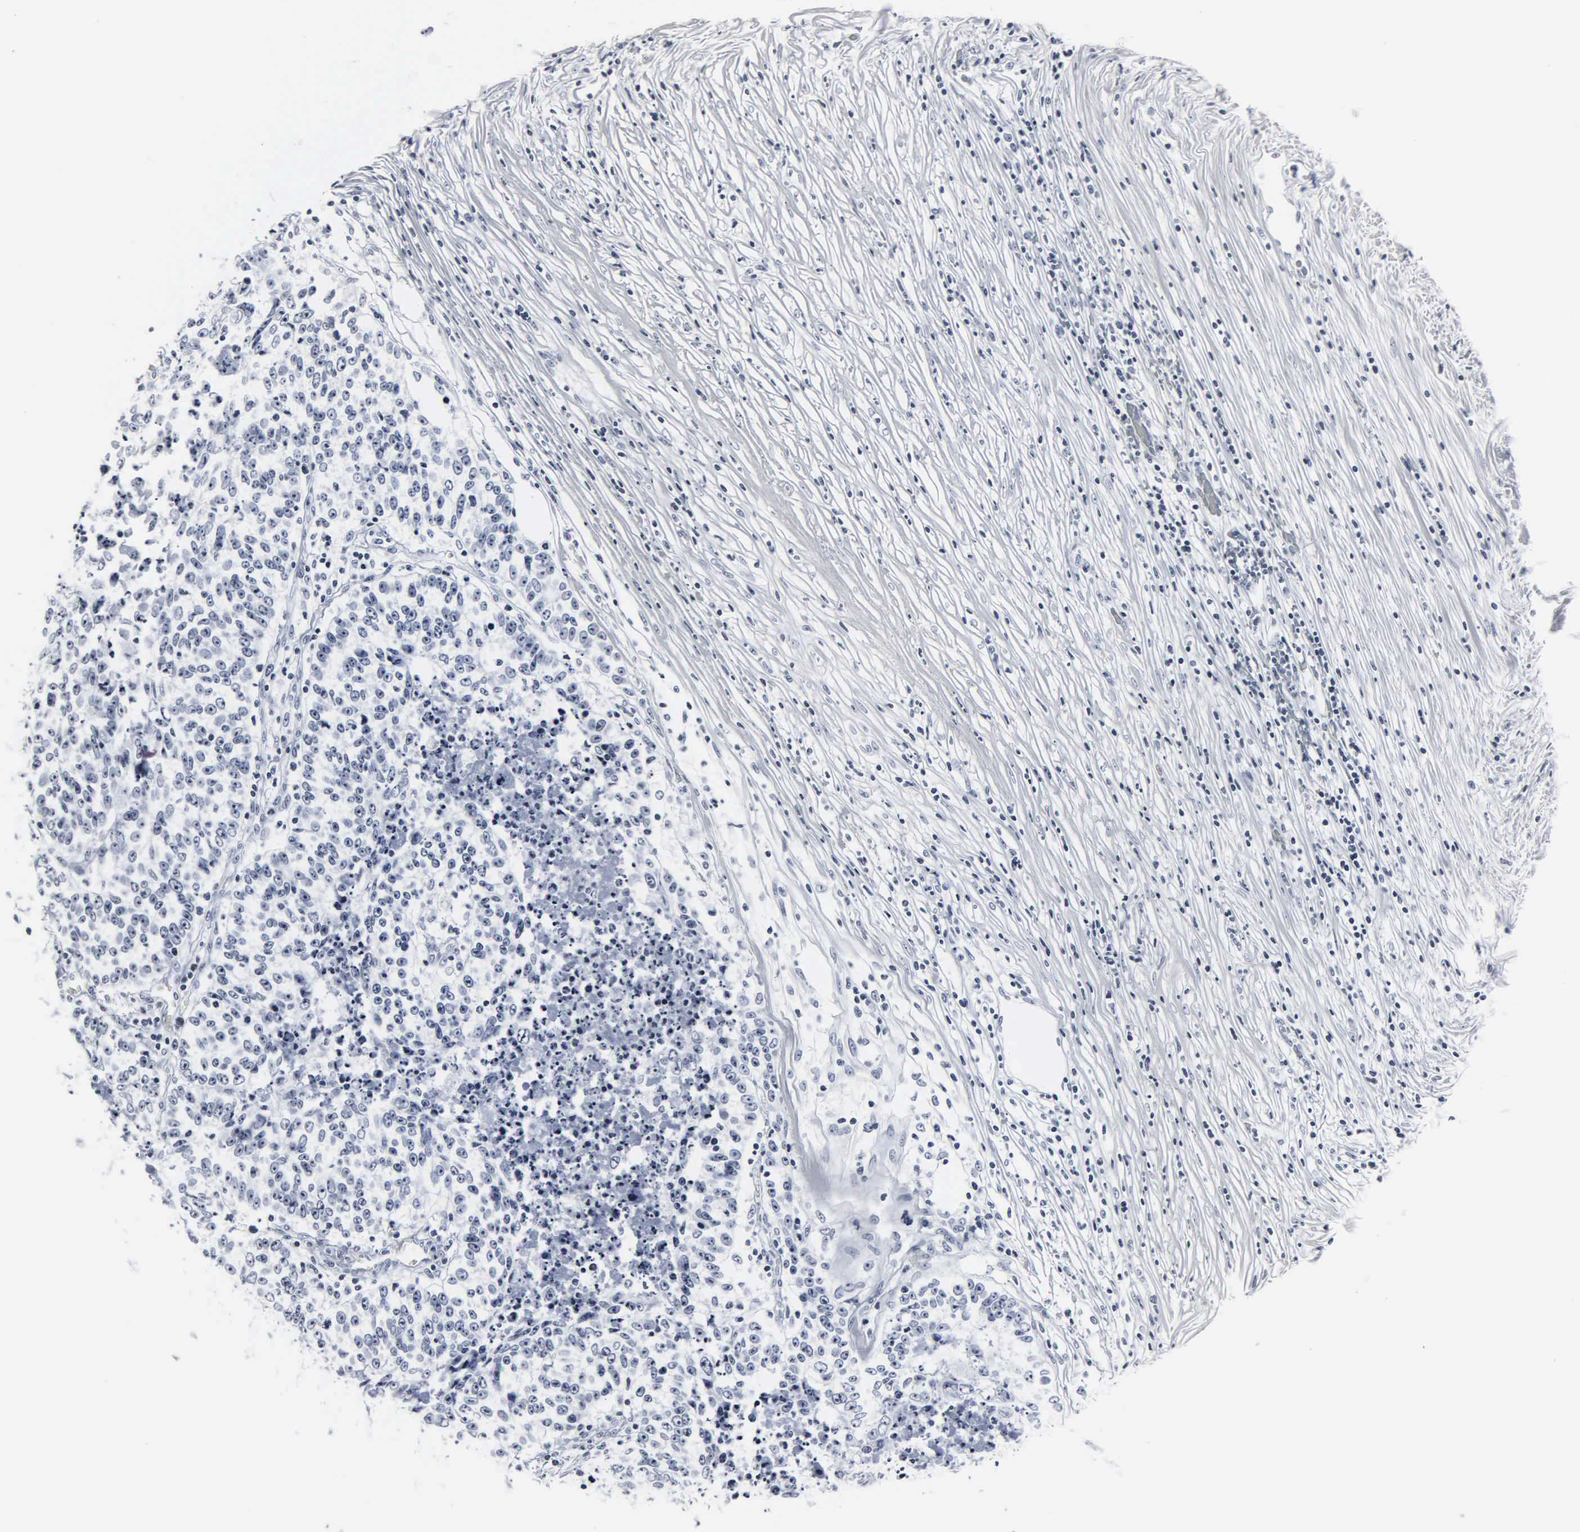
{"staining": {"intensity": "negative", "quantity": "none", "location": "none"}, "tissue": "colorectal cancer", "cell_type": "Tumor cells", "image_type": "cancer", "snomed": [{"axis": "morphology", "description": "Adenocarcinoma, NOS"}, {"axis": "topography", "description": "Colon"}], "caption": "This micrograph is of adenocarcinoma (colorectal) stained with IHC to label a protein in brown with the nuclei are counter-stained blue. There is no expression in tumor cells.", "gene": "DGCR2", "patient": {"sex": "female", "age": 53}}